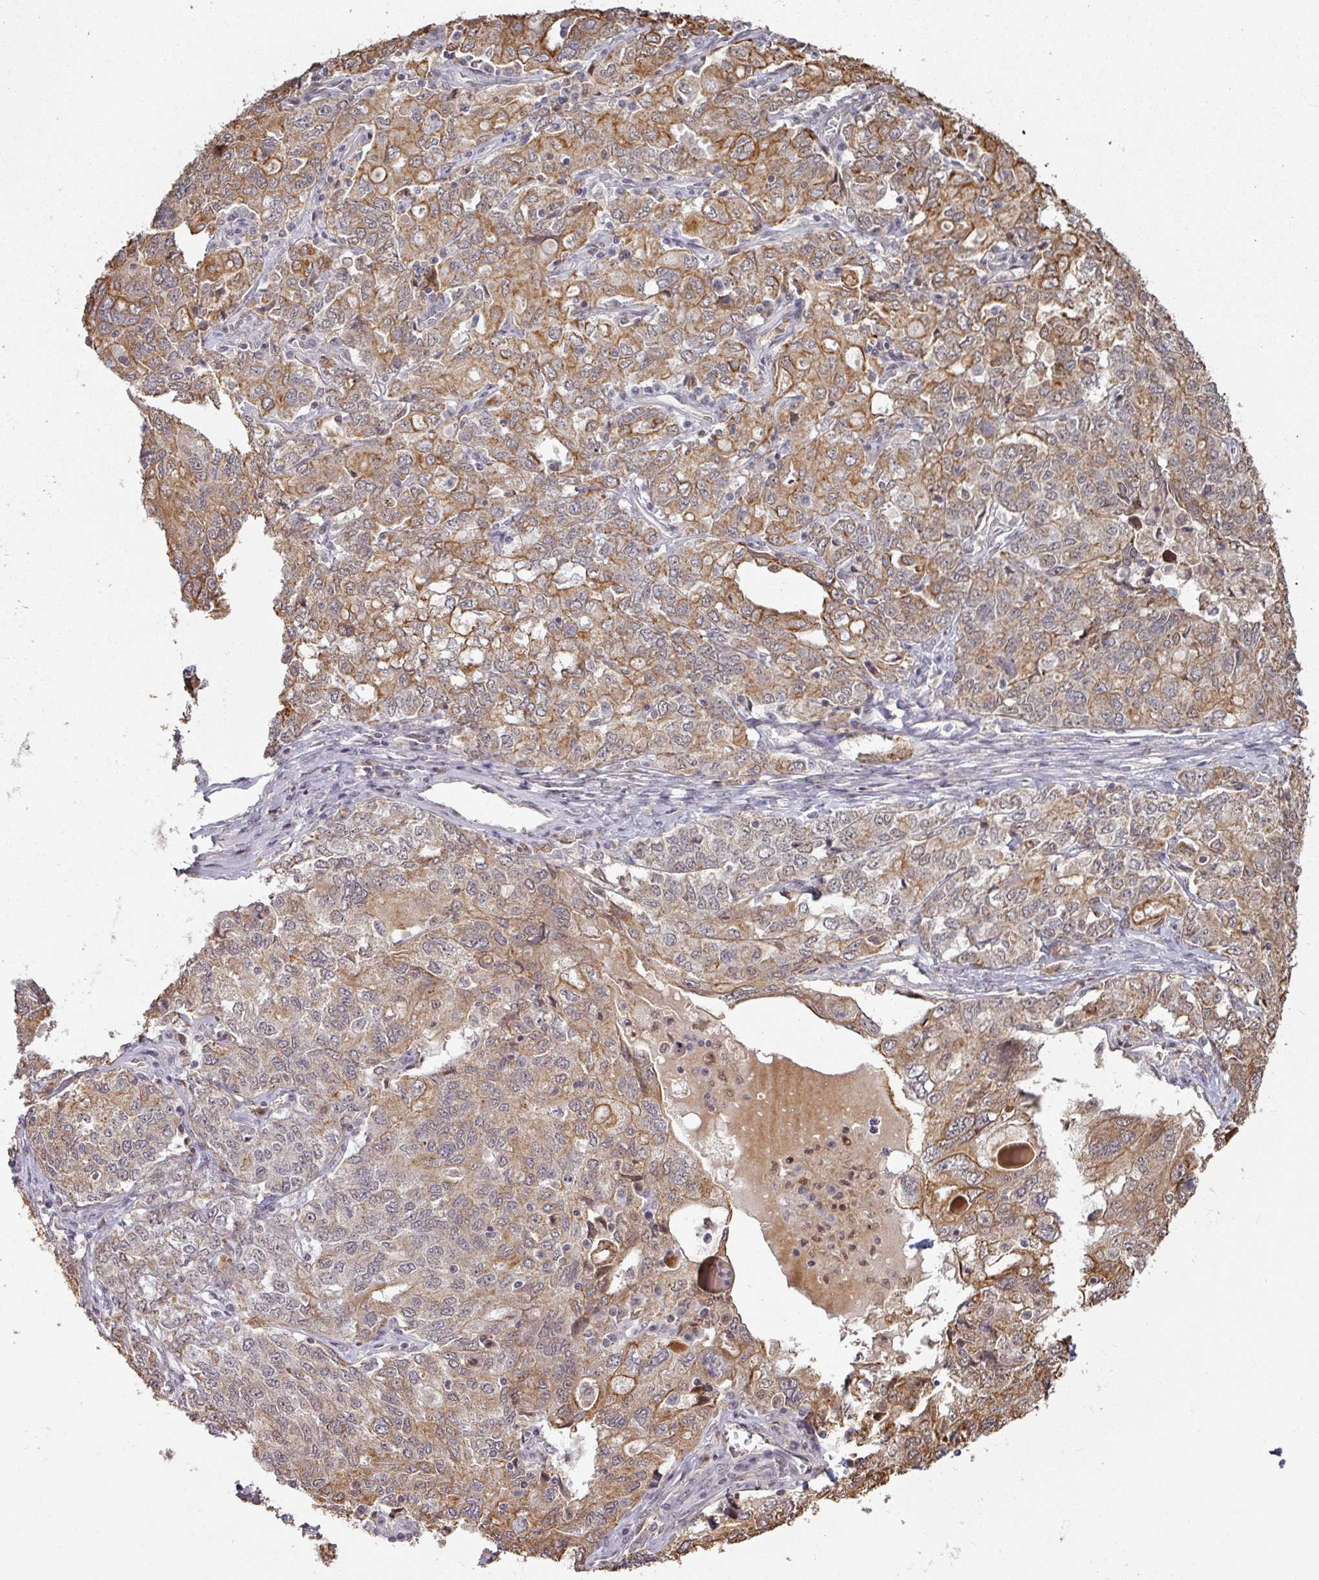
{"staining": {"intensity": "moderate", "quantity": "25%-75%", "location": "cytoplasmic/membranous"}, "tissue": "ovarian cancer", "cell_type": "Tumor cells", "image_type": "cancer", "snomed": [{"axis": "morphology", "description": "Carcinoma, endometroid"}, {"axis": "topography", "description": "Ovary"}], "caption": "About 25%-75% of tumor cells in endometroid carcinoma (ovarian) exhibit moderate cytoplasmic/membranous protein positivity as visualized by brown immunohistochemical staining.", "gene": "GTF2H3", "patient": {"sex": "female", "age": 62}}